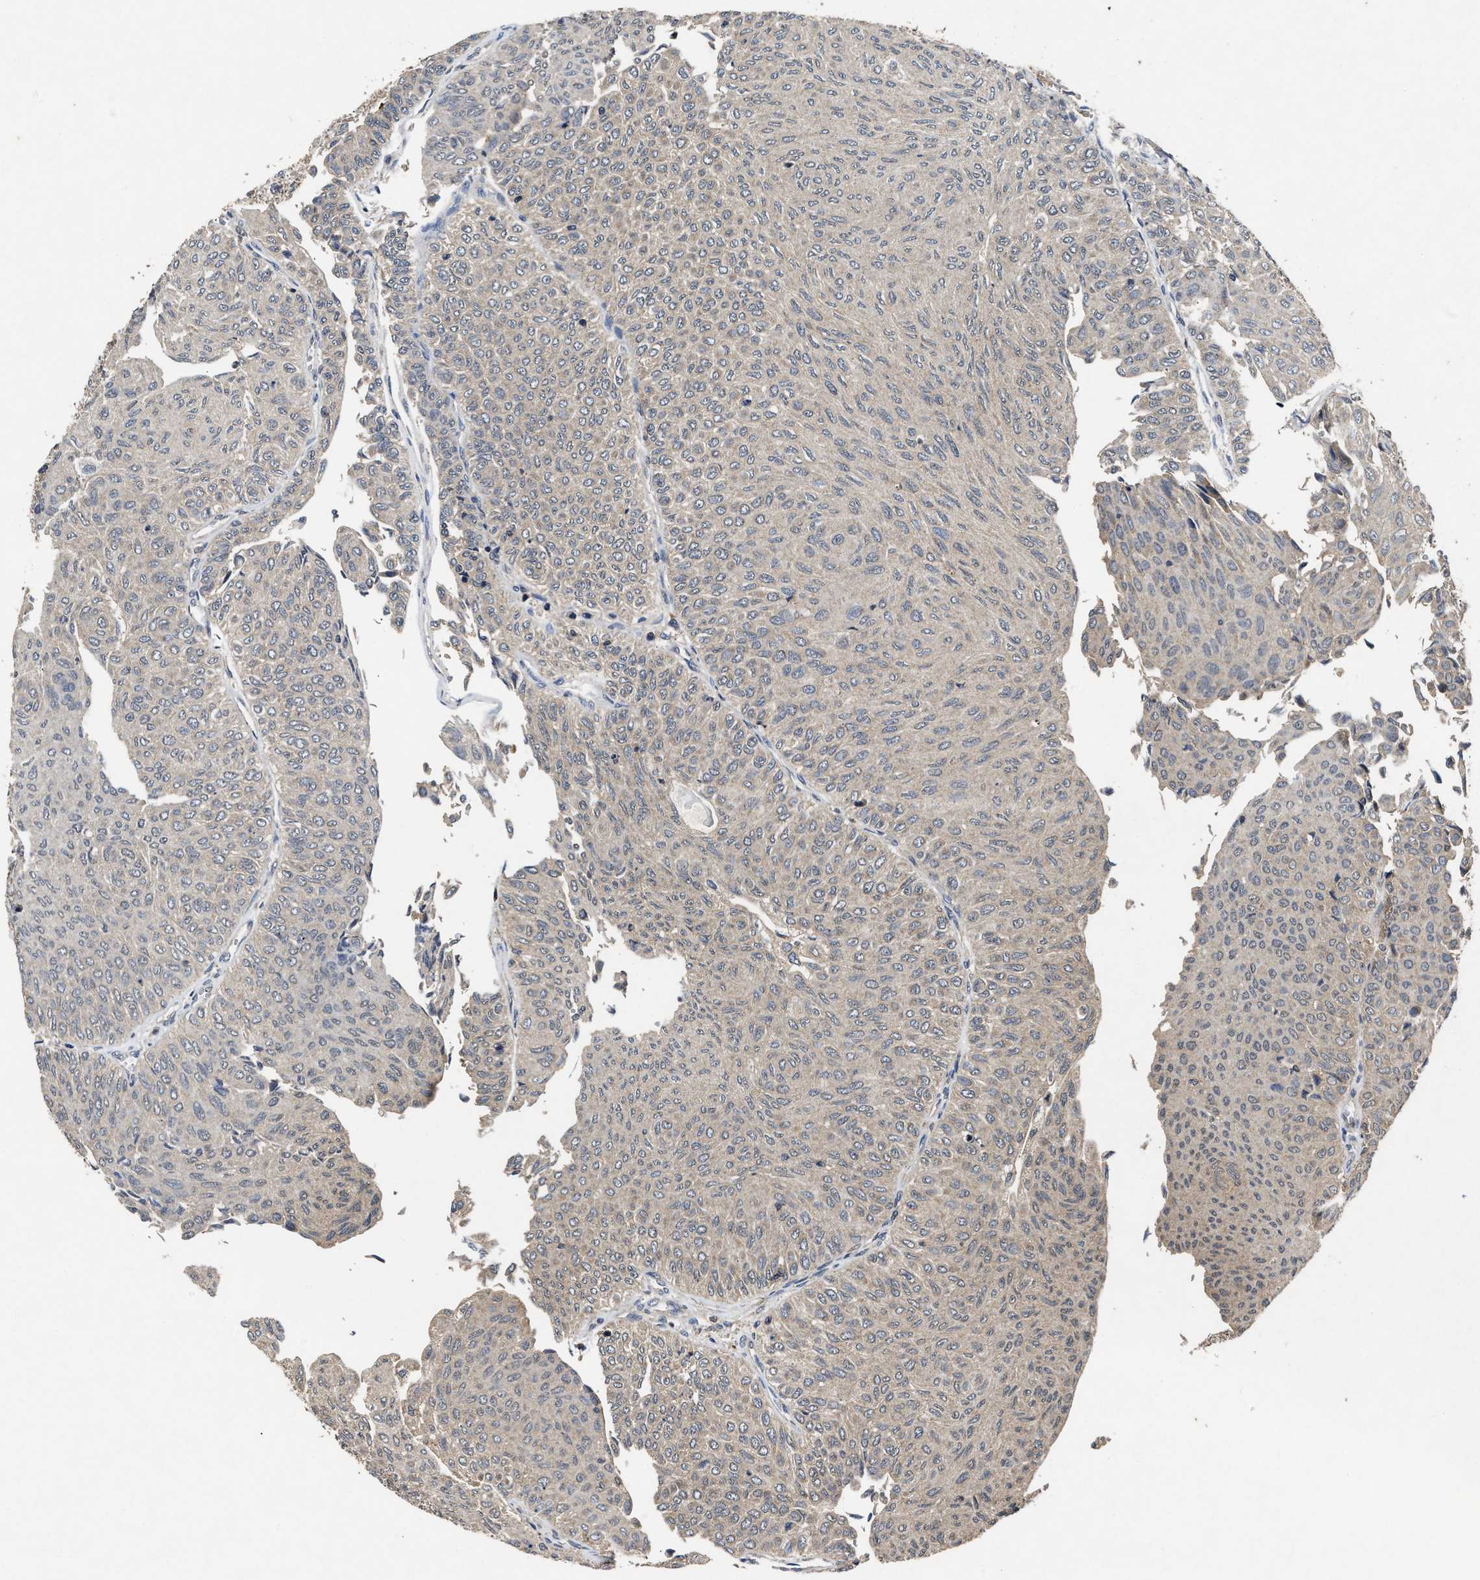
{"staining": {"intensity": "weak", "quantity": "25%-75%", "location": "cytoplasmic/membranous"}, "tissue": "urothelial cancer", "cell_type": "Tumor cells", "image_type": "cancer", "snomed": [{"axis": "morphology", "description": "Urothelial carcinoma, Low grade"}, {"axis": "topography", "description": "Urinary bladder"}], "caption": "Protein staining of urothelial cancer tissue demonstrates weak cytoplasmic/membranous positivity in about 25%-75% of tumor cells.", "gene": "PDAP1", "patient": {"sex": "male", "age": 78}}